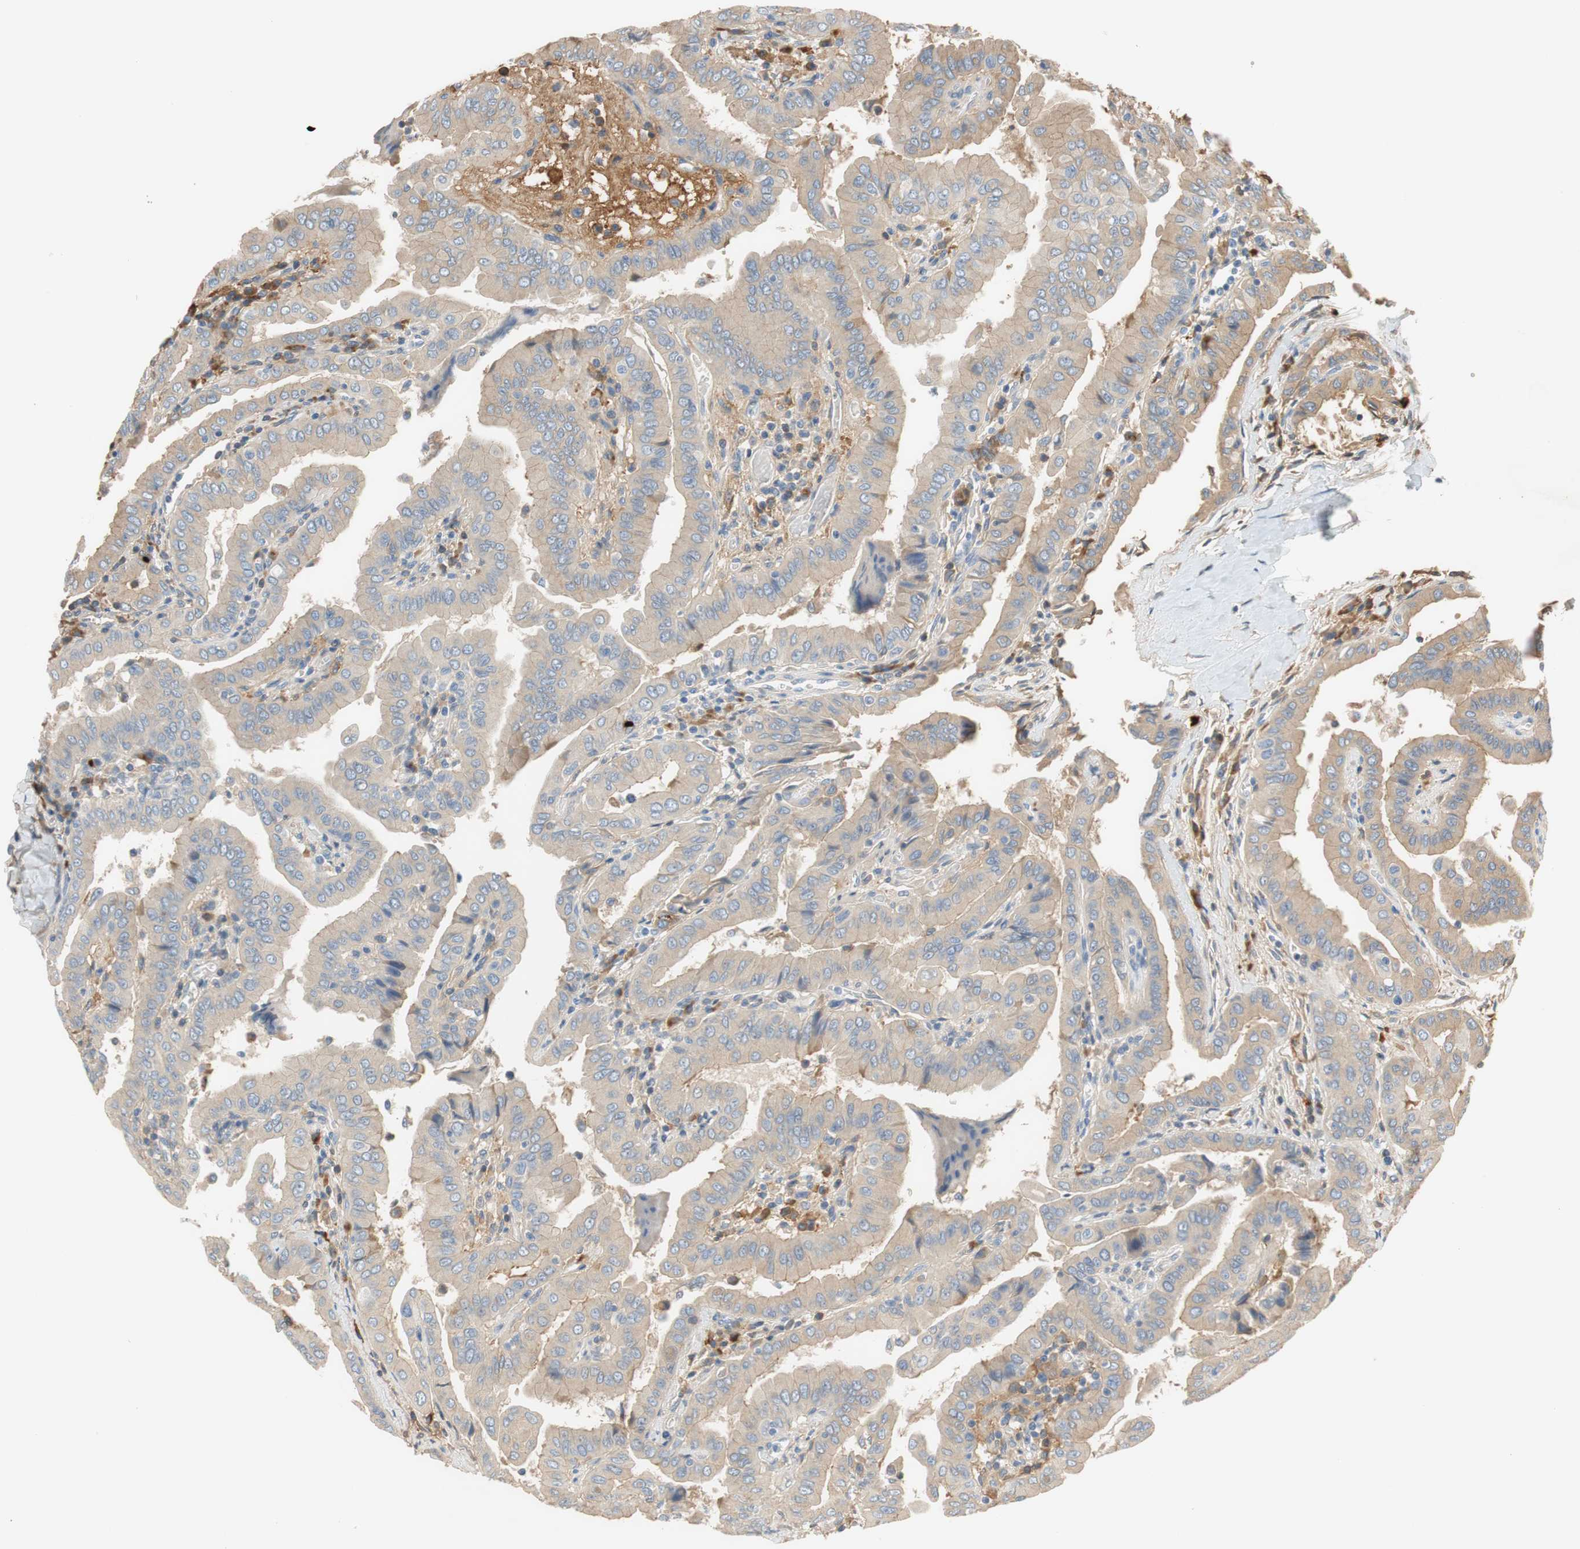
{"staining": {"intensity": "weak", "quantity": ">75%", "location": "cytoplasmic/membranous"}, "tissue": "thyroid cancer", "cell_type": "Tumor cells", "image_type": "cancer", "snomed": [{"axis": "morphology", "description": "Papillary adenocarcinoma, NOS"}, {"axis": "topography", "description": "Thyroid gland"}], "caption": "Tumor cells reveal weak cytoplasmic/membranous expression in about >75% of cells in thyroid cancer (papillary adenocarcinoma). The staining is performed using DAB brown chromogen to label protein expression. The nuclei are counter-stained blue using hematoxylin.", "gene": "C4A", "patient": {"sex": "male", "age": 33}}